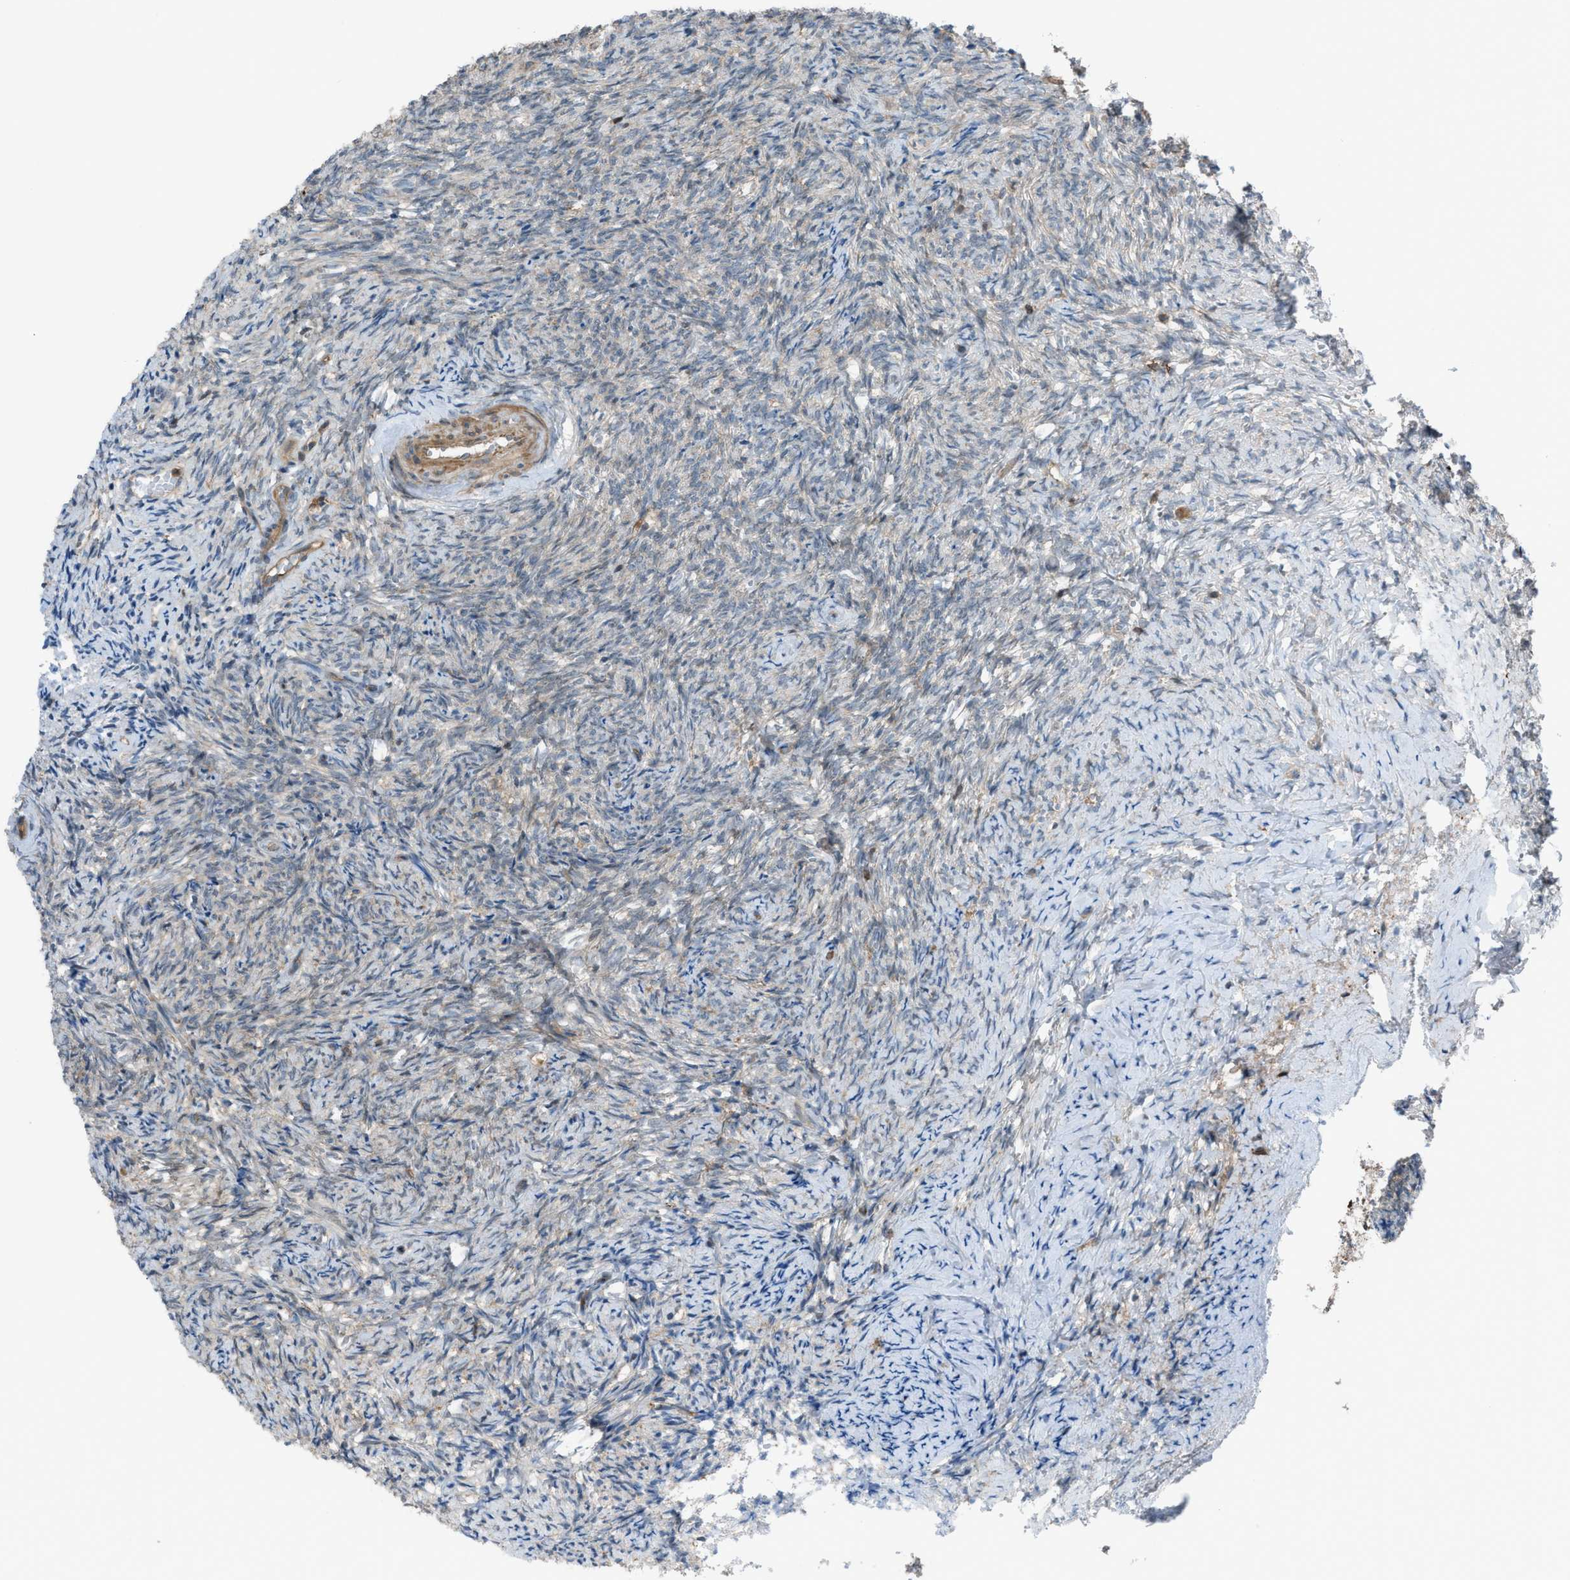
{"staining": {"intensity": "weak", "quantity": "<25%", "location": "cytoplasmic/membranous"}, "tissue": "ovary", "cell_type": "Ovarian stroma cells", "image_type": "normal", "snomed": [{"axis": "morphology", "description": "Normal tissue, NOS"}, {"axis": "topography", "description": "Ovary"}], "caption": "Immunohistochemical staining of unremarkable ovary exhibits no significant positivity in ovarian stroma cells.", "gene": "DYRK1A", "patient": {"sex": "female", "age": 41}}